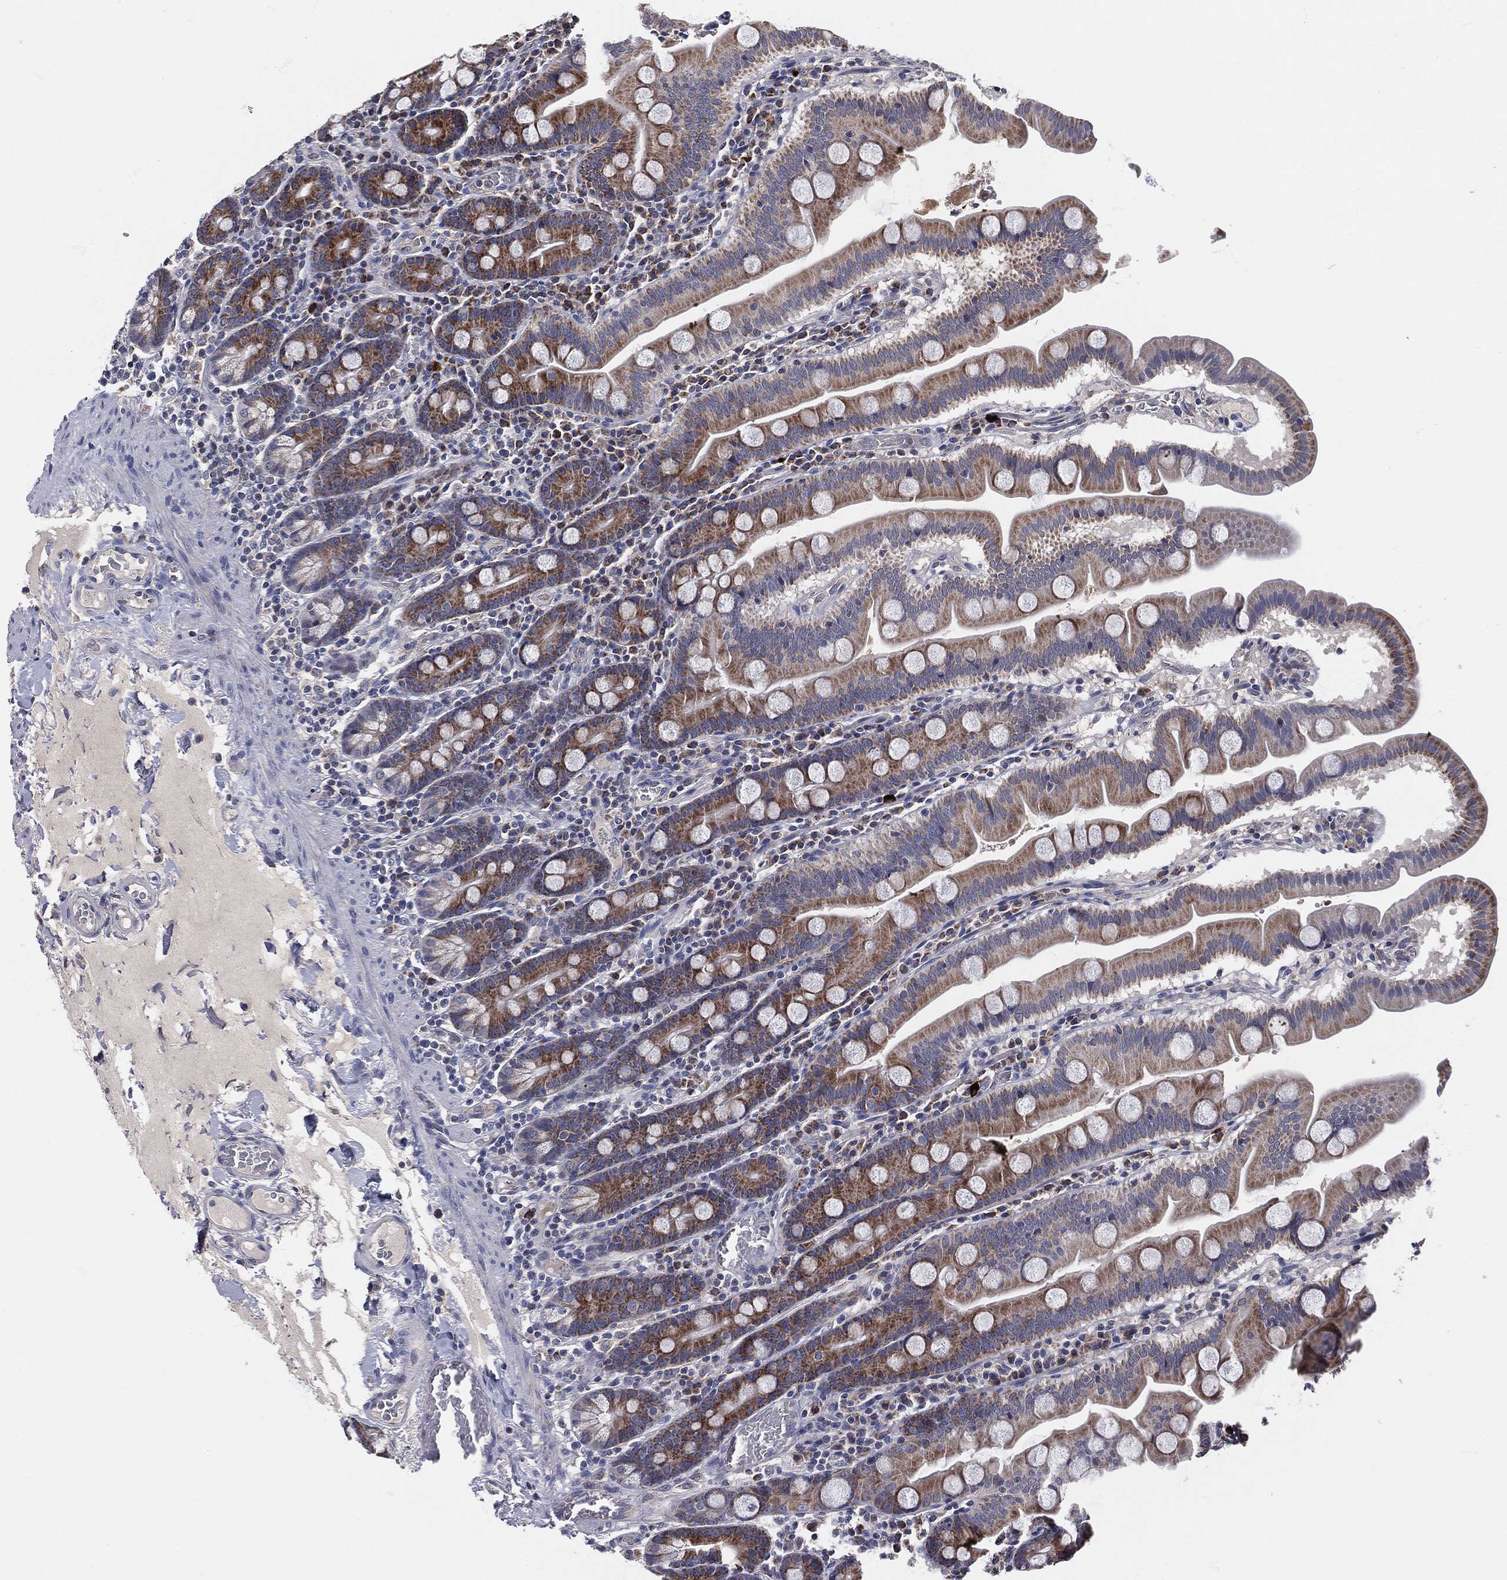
{"staining": {"intensity": "strong", "quantity": "<25%", "location": "cytoplasmic/membranous"}, "tissue": "duodenum", "cell_type": "Glandular cells", "image_type": "normal", "snomed": [{"axis": "morphology", "description": "Normal tissue, NOS"}, {"axis": "topography", "description": "Duodenum"}], "caption": "Brown immunohistochemical staining in normal duodenum reveals strong cytoplasmic/membranous expression in approximately <25% of glandular cells.", "gene": "SIGLEC9", "patient": {"sex": "male", "age": 59}}